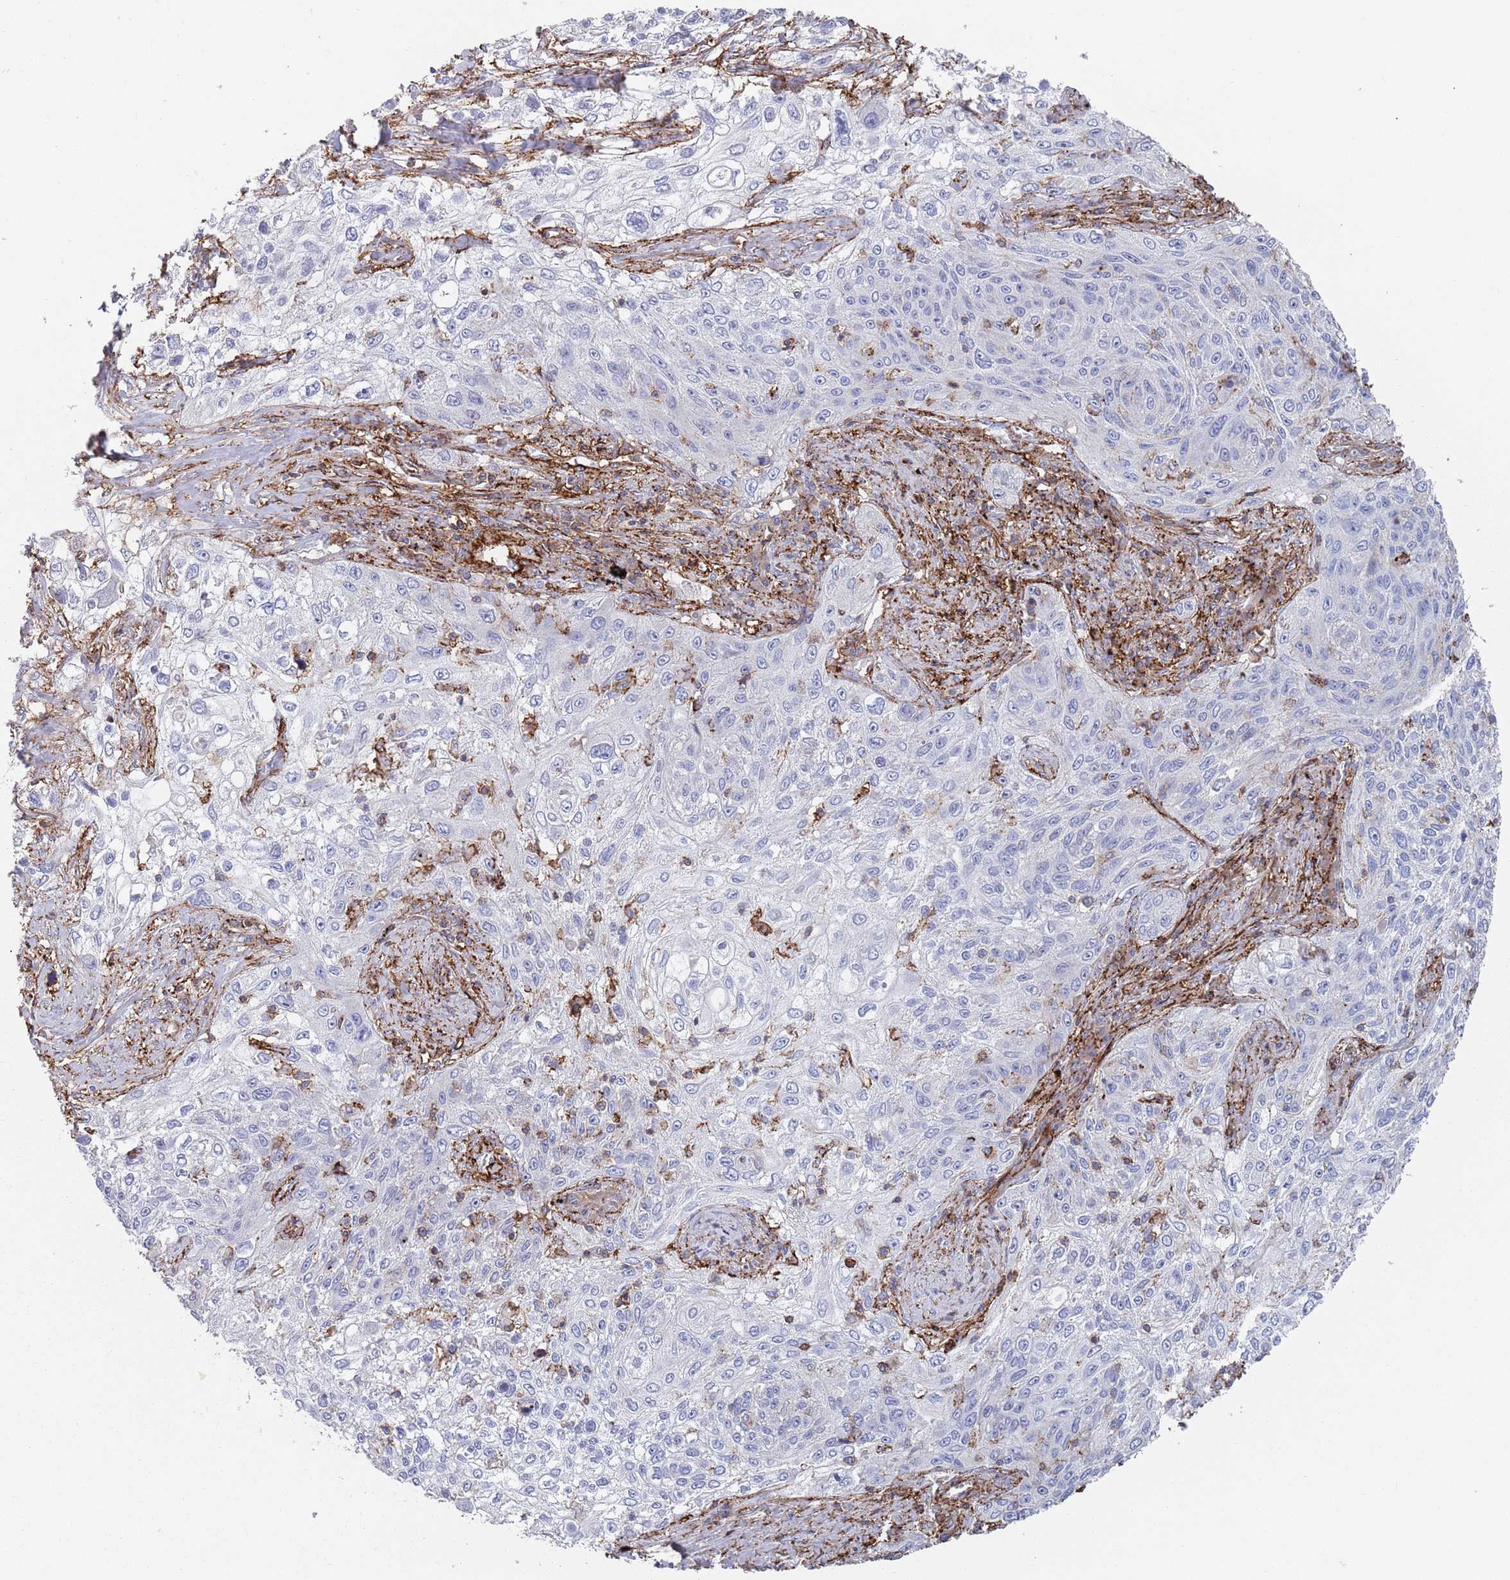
{"staining": {"intensity": "negative", "quantity": "none", "location": "none"}, "tissue": "lung cancer", "cell_type": "Tumor cells", "image_type": "cancer", "snomed": [{"axis": "morphology", "description": "Squamous cell carcinoma, NOS"}, {"axis": "topography", "description": "Lung"}], "caption": "Tumor cells are negative for brown protein staining in lung squamous cell carcinoma. (Stains: DAB (3,3'-diaminobenzidine) immunohistochemistry with hematoxylin counter stain, Microscopy: brightfield microscopy at high magnification).", "gene": "RNF144A", "patient": {"sex": "female", "age": 69}}